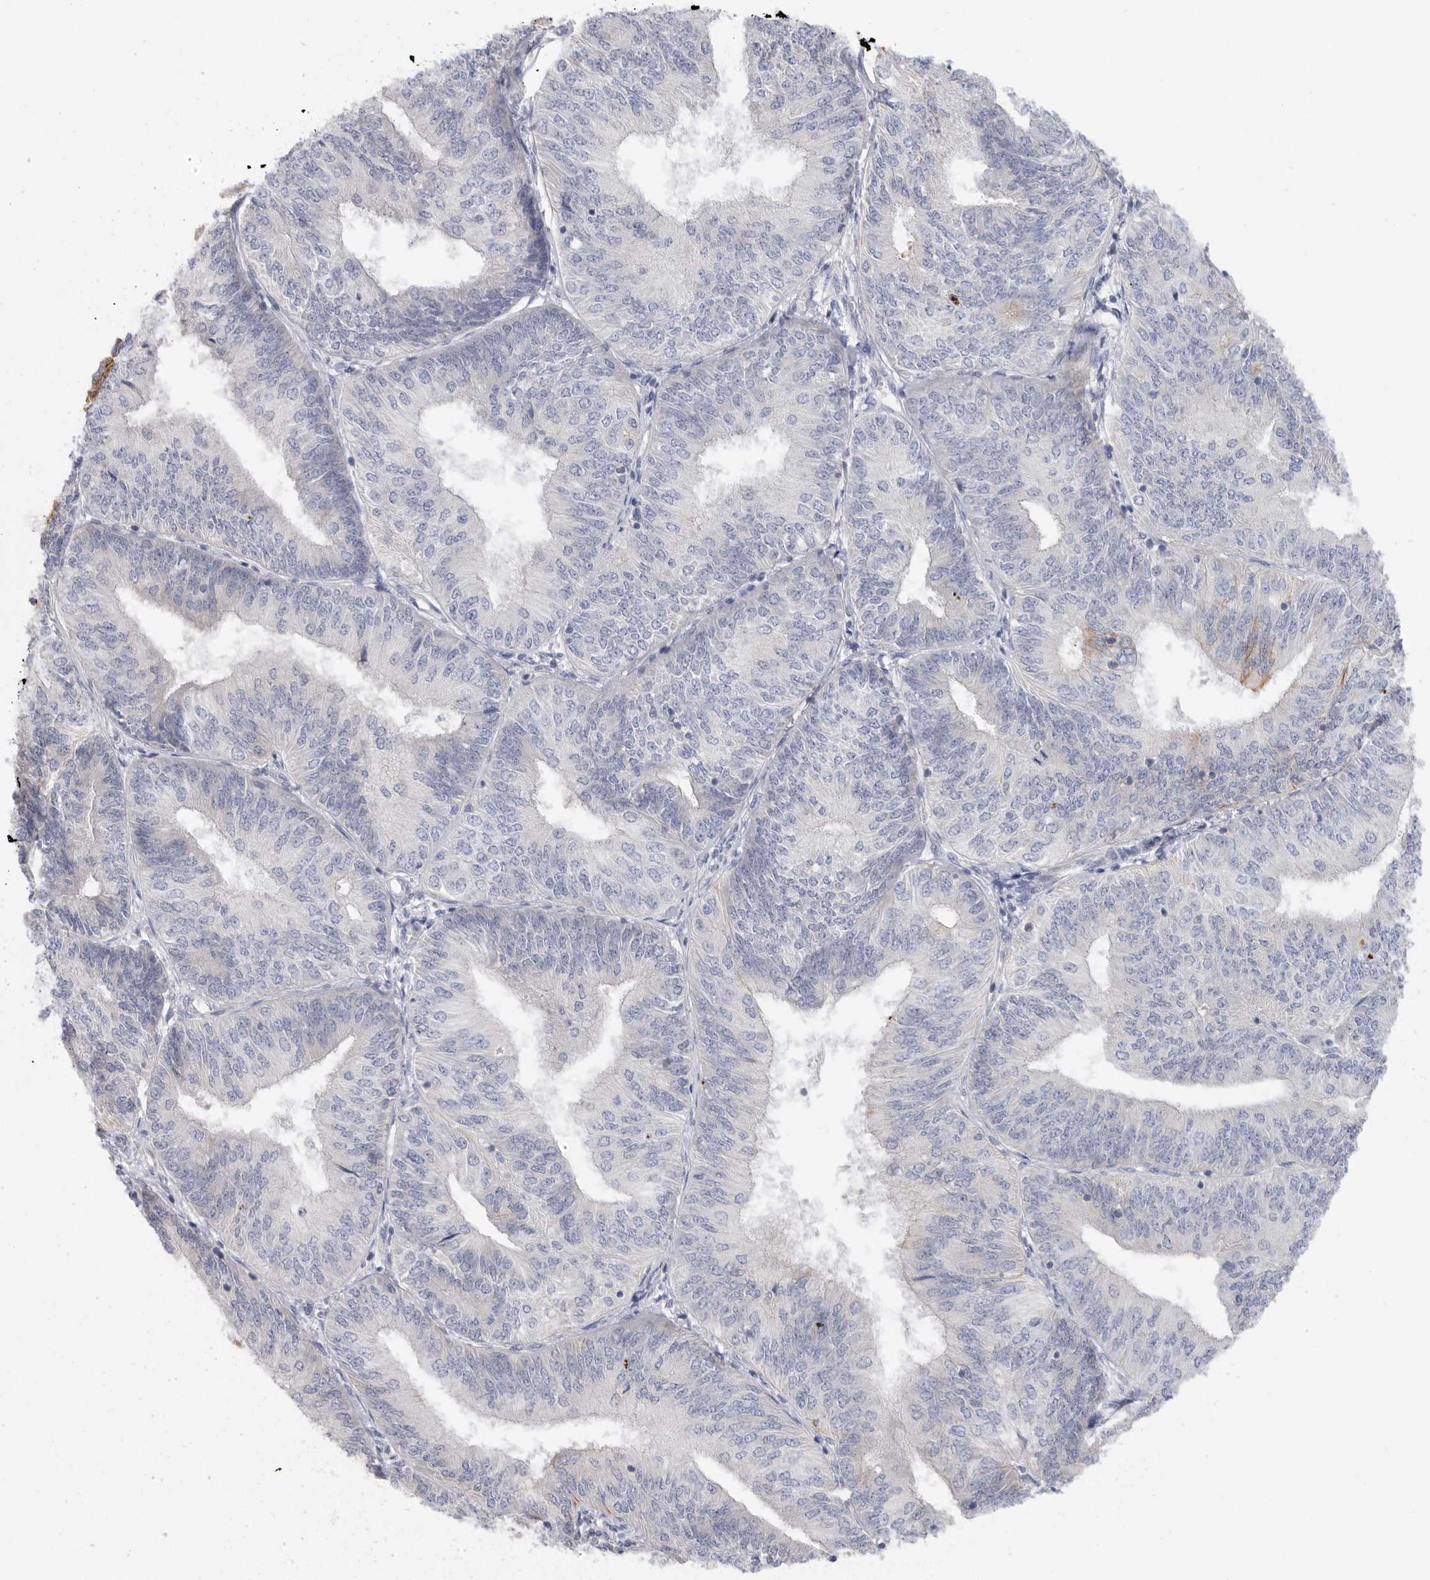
{"staining": {"intensity": "moderate", "quantity": "<25%", "location": "cytoplasmic/membranous"}, "tissue": "endometrial cancer", "cell_type": "Tumor cells", "image_type": "cancer", "snomed": [{"axis": "morphology", "description": "Adenocarcinoma, NOS"}, {"axis": "topography", "description": "Endometrium"}], "caption": "Endometrial cancer stained with DAB IHC displays low levels of moderate cytoplasmic/membranous expression in approximately <25% of tumor cells. (brown staining indicates protein expression, while blue staining denotes nuclei).", "gene": "MTFR1L", "patient": {"sex": "female", "age": 58}}